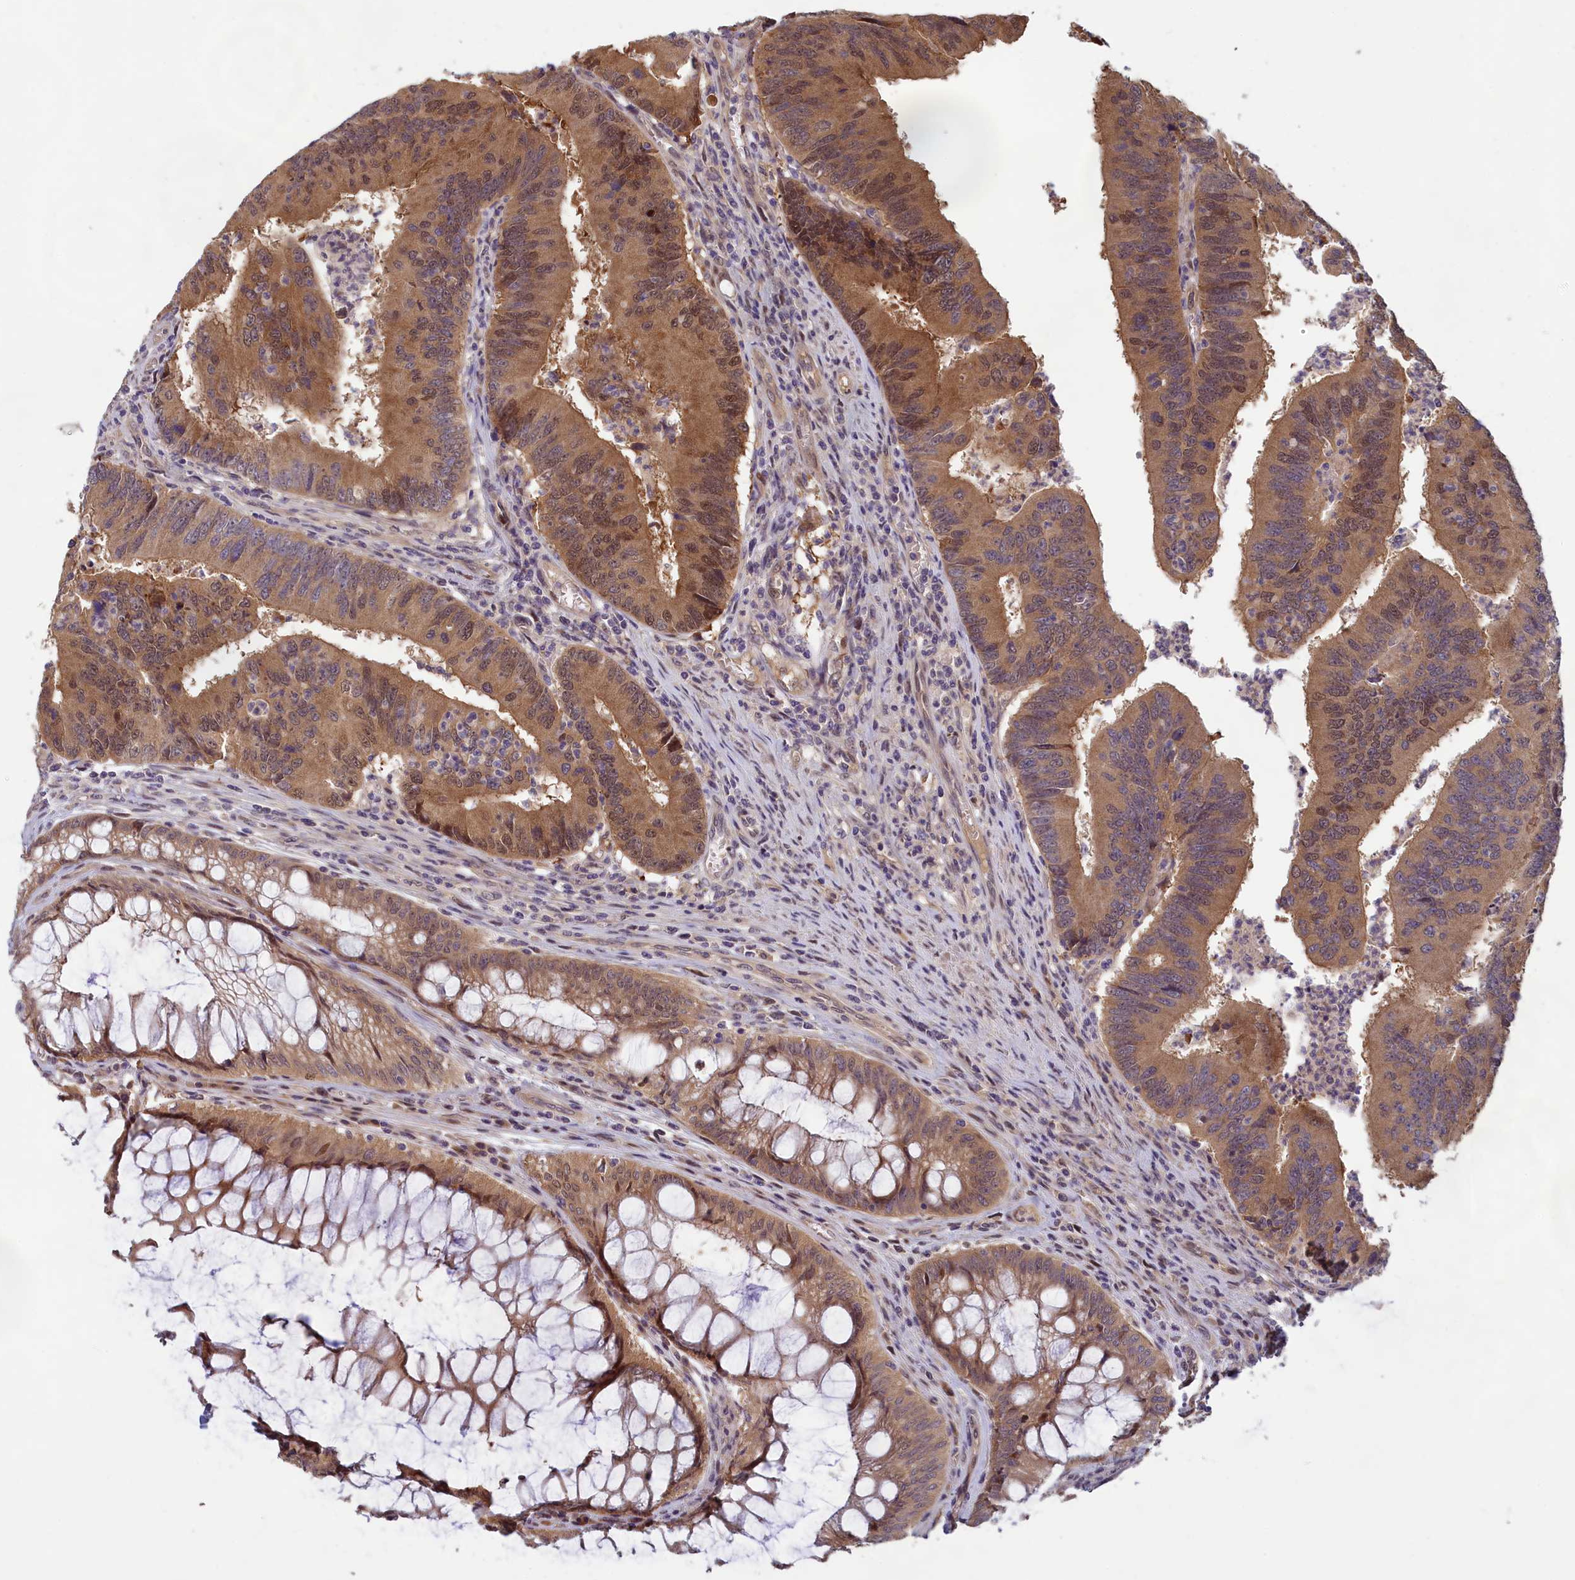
{"staining": {"intensity": "moderate", "quantity": ">75%", "location": "cytoplasmic/membranous,nuclear"}, "tissue": "colorectal cancer", "cell_type": "Tumor cells", "image_type": "cancer", "snomed": [{"axis": "morphology", "description": "Adenocarcinoma, NOS"}, {"axis": "topography", "description": "Colon"}], "caption": "Human colorectal cancer (adenocarcinoma) stained with a protein marker demonstrates moderate staining in tumor cells.", "gene": "CCDC15", "patient": {"sex": "female", "age": 67}}